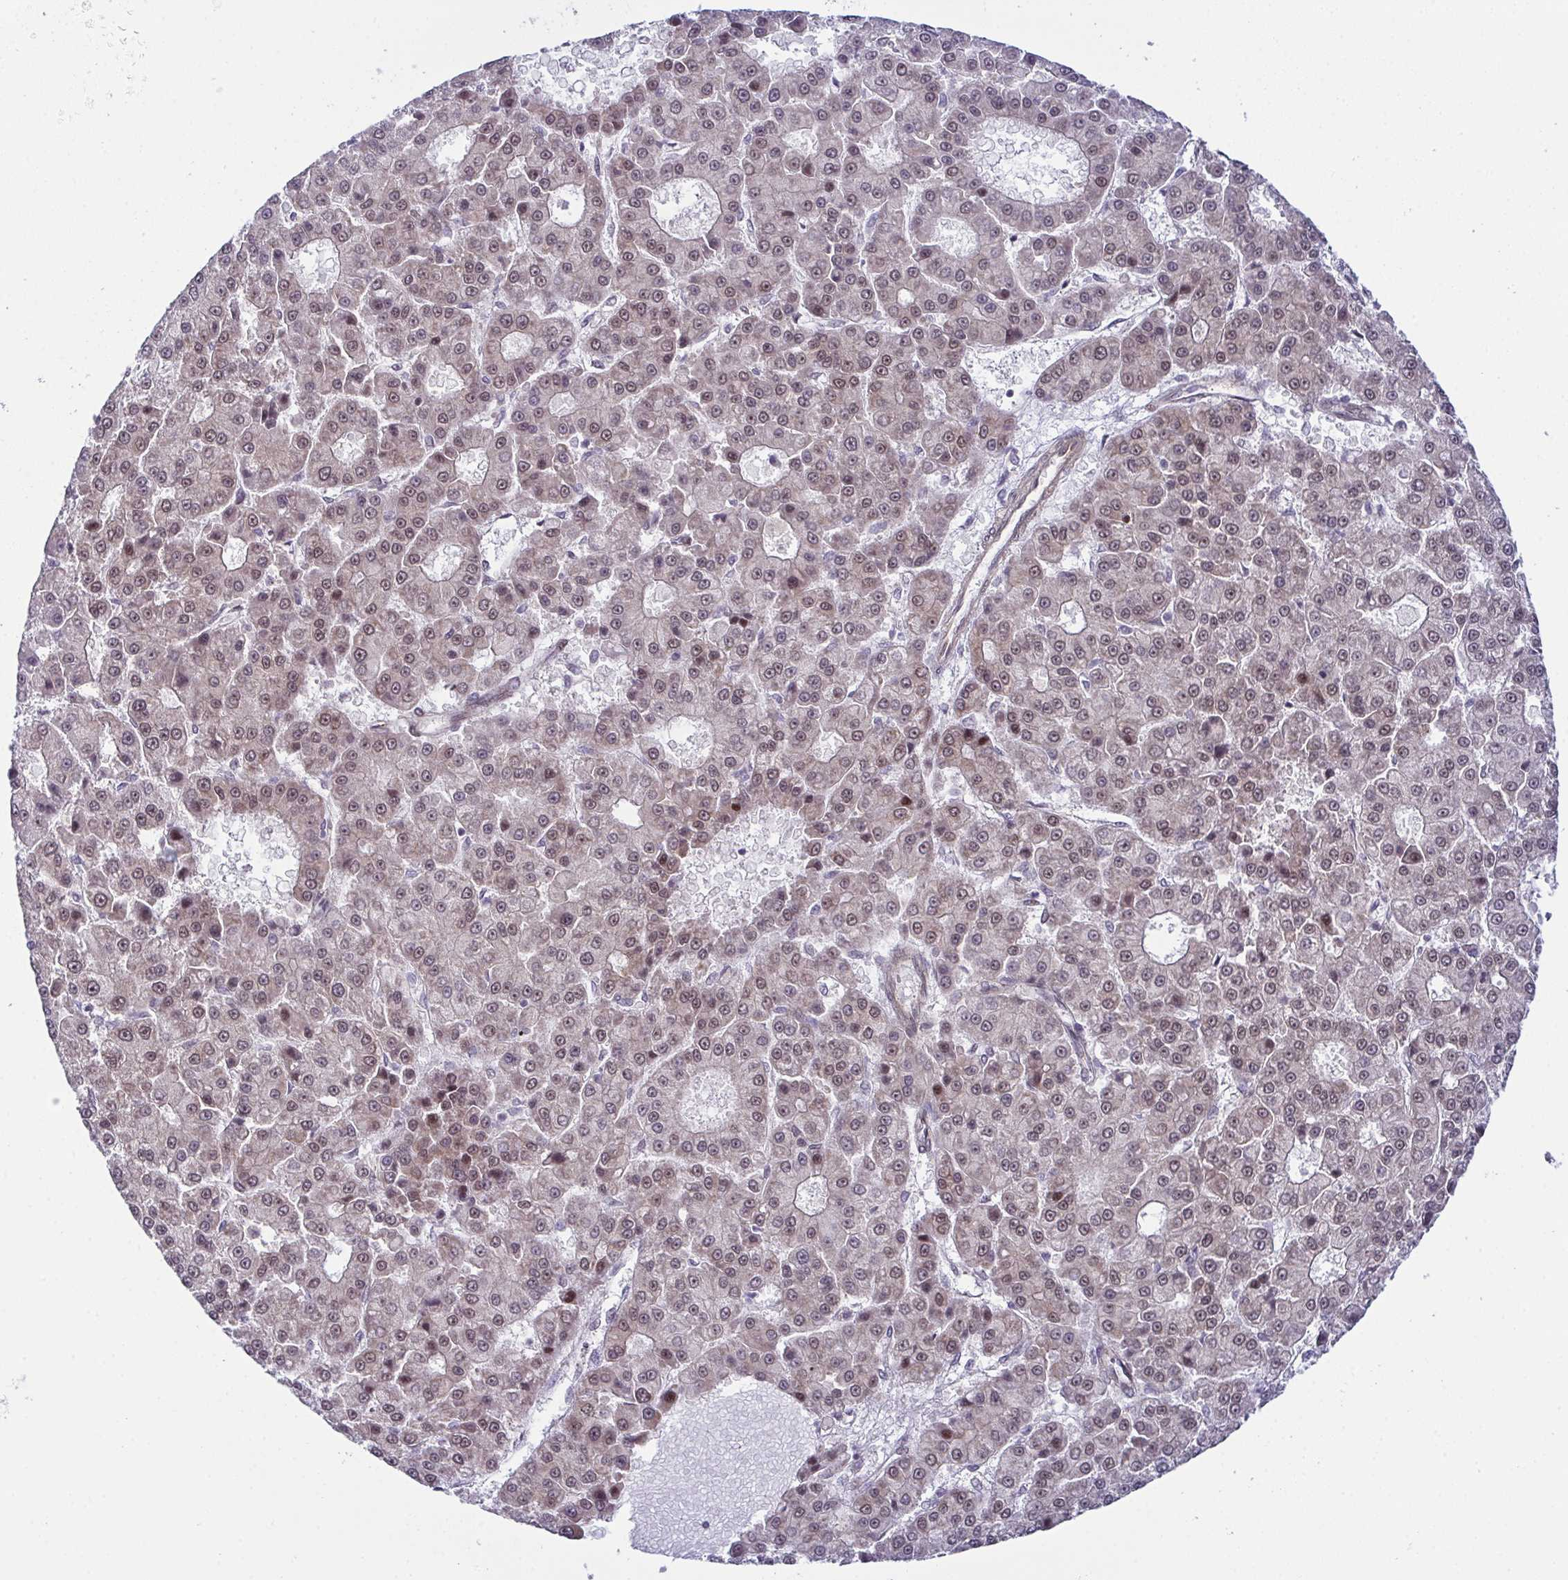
{"staining": {"intensity": "weak", "quantity": ">75%", "location": "nuclear"}, "tissue": "liver cancer", "cell_type": "Tumor cells", "image_type": "cancer", "snomed": [{"axis": "morphology", "description": "Carcinoma, Hepatocellular, NOS"}, {"axis": "topography", "description": "Liver"}], "caption": "Immunohistochemical staining of liver cancer (hepatocellular carcinoma) displays low levels of weak nuclear protein staining in approximately >75% of tumor cells.", "gene": "DNAJB1", "patient": {"sex": "male", "age": 70}}